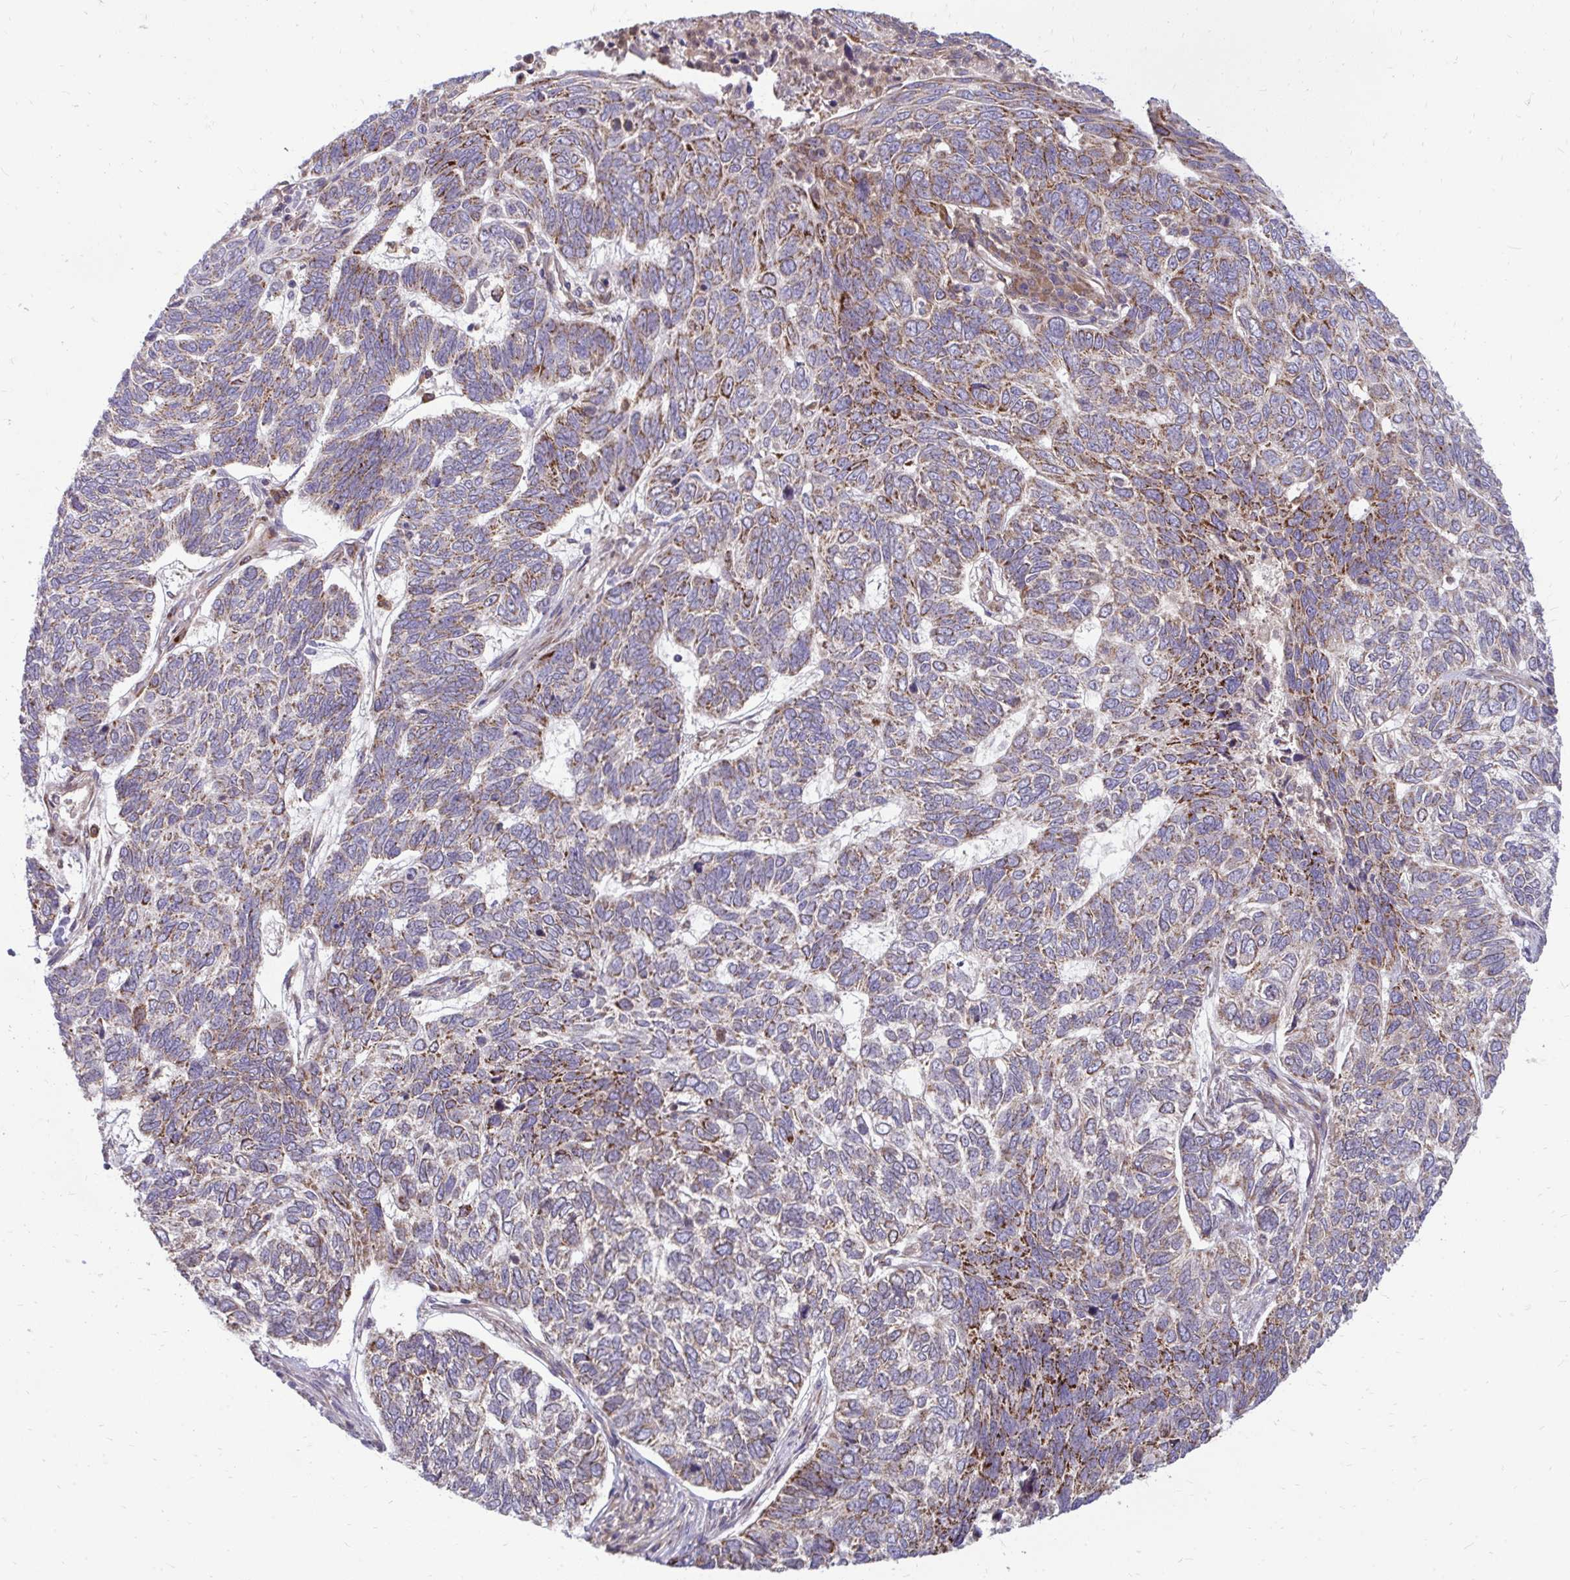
{"staining": {"intensity": "moderate", "quantity": "<25%", "location": "cytoplasmic/membranous"}, "tissue": "skin cancer", "cell_type": "Tumor cells", "image_type": "cancer", "snomed": [{"axis": "morphology", "description": "Basal cell carcinoma"}, {"axis": "topography", "description": "Skin"}], "caption": "About <25% of tumor cells in human skin basal cell carcinoma demonstrate moderate cytoplasmic/membranous protein staining as visualized by brown immunohistochemical staining.", "gene": "ASAP1", "patient": {"sex": "female", "age": 65}}